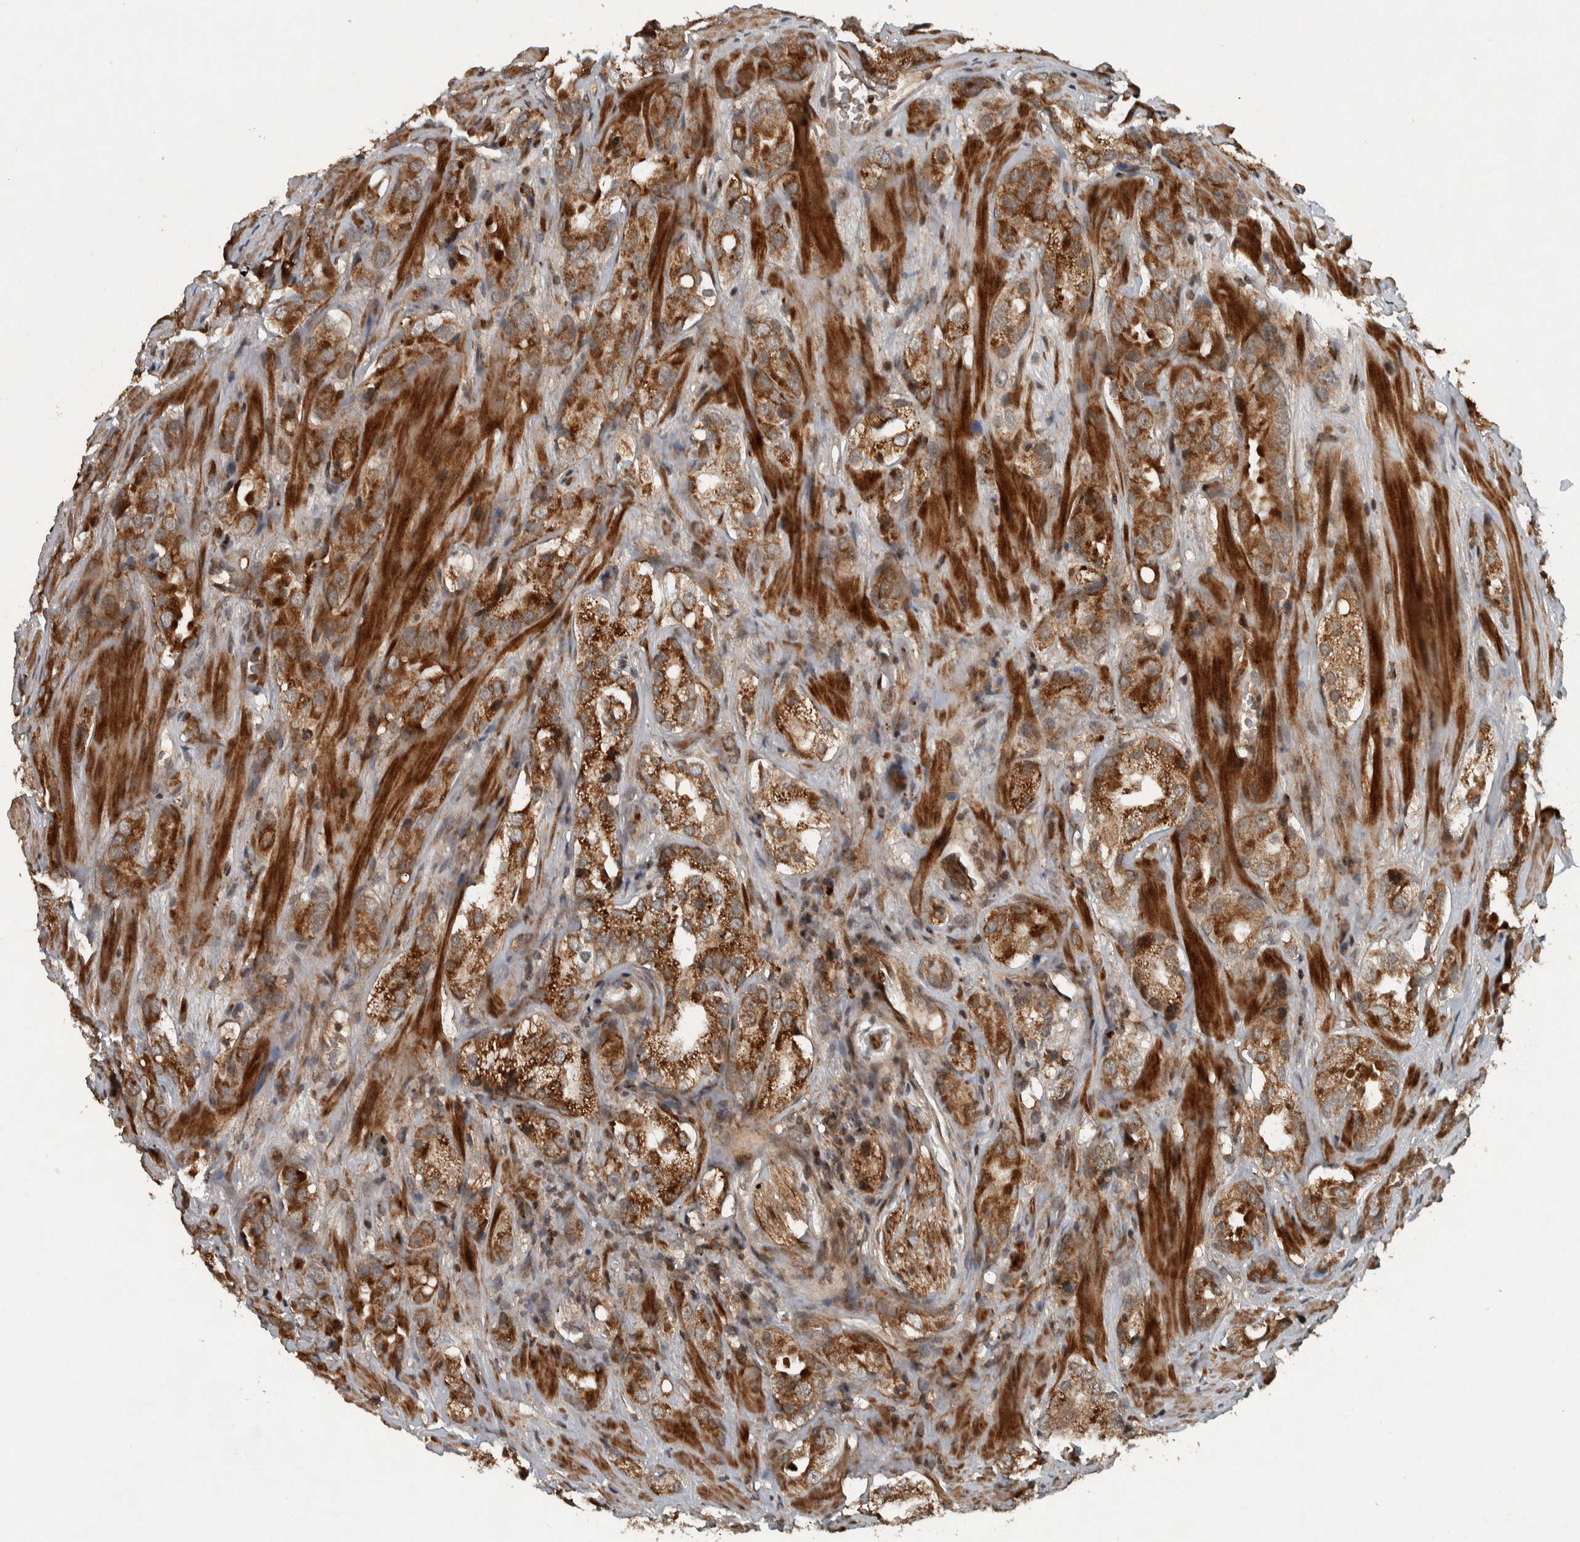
{"staining": {"intensity": "strong", "quantity": ">75%", "location": "cytoplasmic/membranous"}, "tissue": "prostate cancer", "cell_type": "Tumor cells", "image_type": "cancer", "snomed": [{"axis": "morphology", "description": "Adenocarcinoma, High grade"}, {"axis": "topography", "description": "Prostate"}], "caption": "Immunohistochemistry micrograph of prostate cancer stained for a protein (brown), which displays high levels of strong cytoplasmic/membranous positivity in approximately >75% of tumor cells.", "gene": "KIFAP3", "patient": {"sex": "male", "age": 63}}